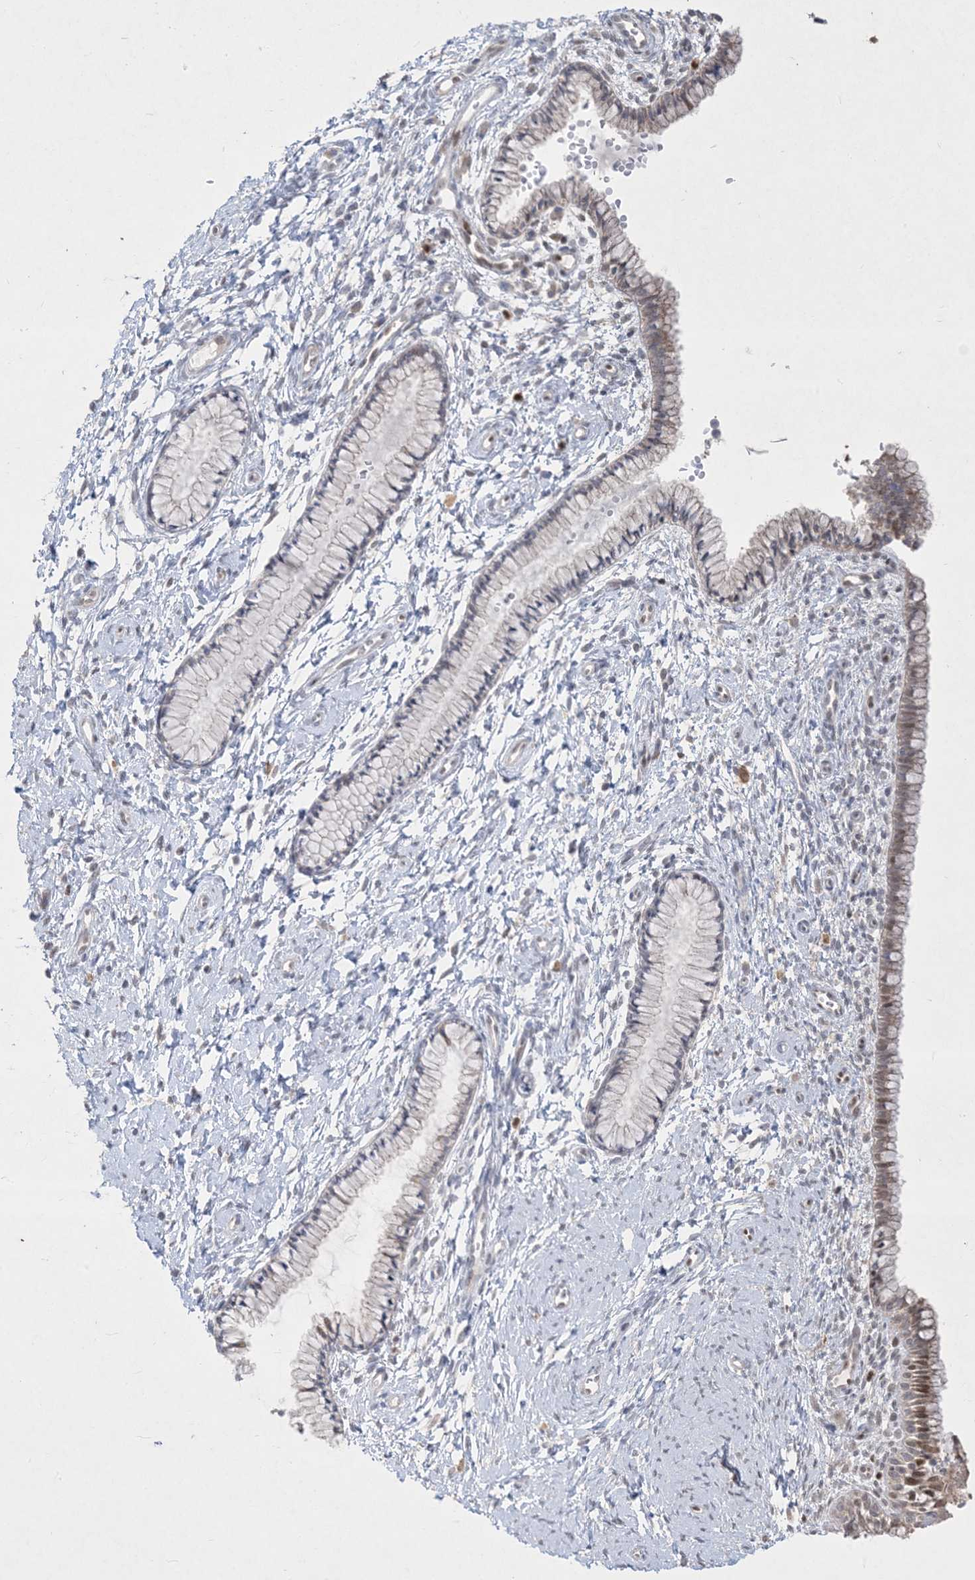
{"staining": {"intensity": "negative", "quantity": "none", "location": "none"}, "tissue": "cervix", "cell_type": "Glandular cells", "image_type": "normal", "snomed": [{"axis": "morphology", "description": "Normal tissue, NOS"}, {"axis": "topography", "description": "Cervix"}], "caption": "Immunohistochemistry image of normal cervix stained for a protein (brown), which displays no positivity in glandular cells.", "gene": "BHLHE40", "patient": {"sex": "female", "age": 33}}